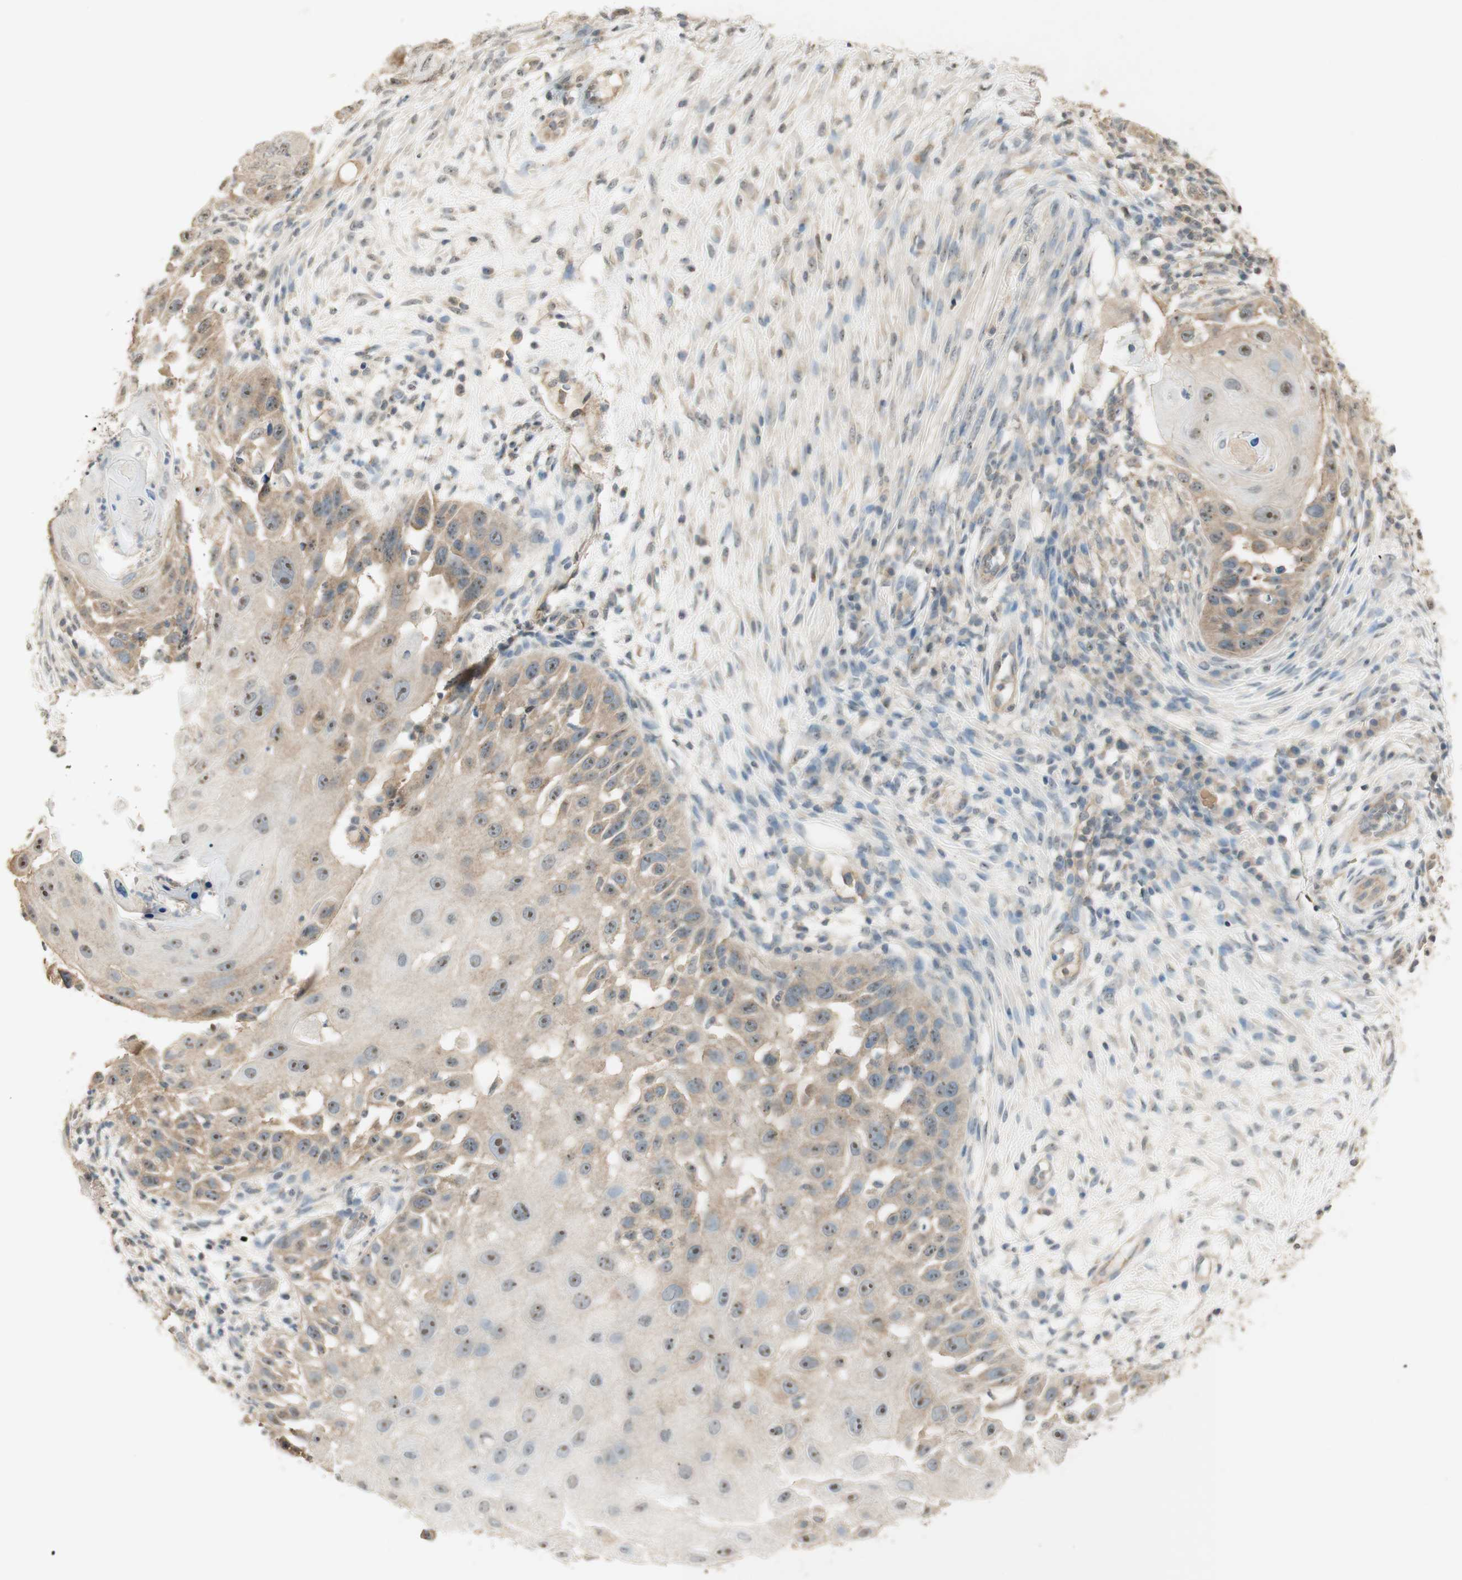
{"staining": {"intensity": "moderate", "quantity": ">75%", "location": "cytoplasmic/membranous,nuclear"}, "tissue": "skin cancer", "cell_type": "Tumor cells", "image_type": "cancer", "snomed": [{"axis": "morphology", "description": "Squamous cell carcinoma, NOS"}, {"axis": "topography", "description": "Skin"}], "caption": "High-magnification brightfield microscopy of skin cancer stained with DAB (brown) and counterstained with hematoxylin (blue). tumor cells exhibit moderate cytoplasmic/membranous and nuclear expression is appreciated in approximately>75% of cells.", "gene": "SPINT2", "patient": {"sex": "female", "age": 44}}